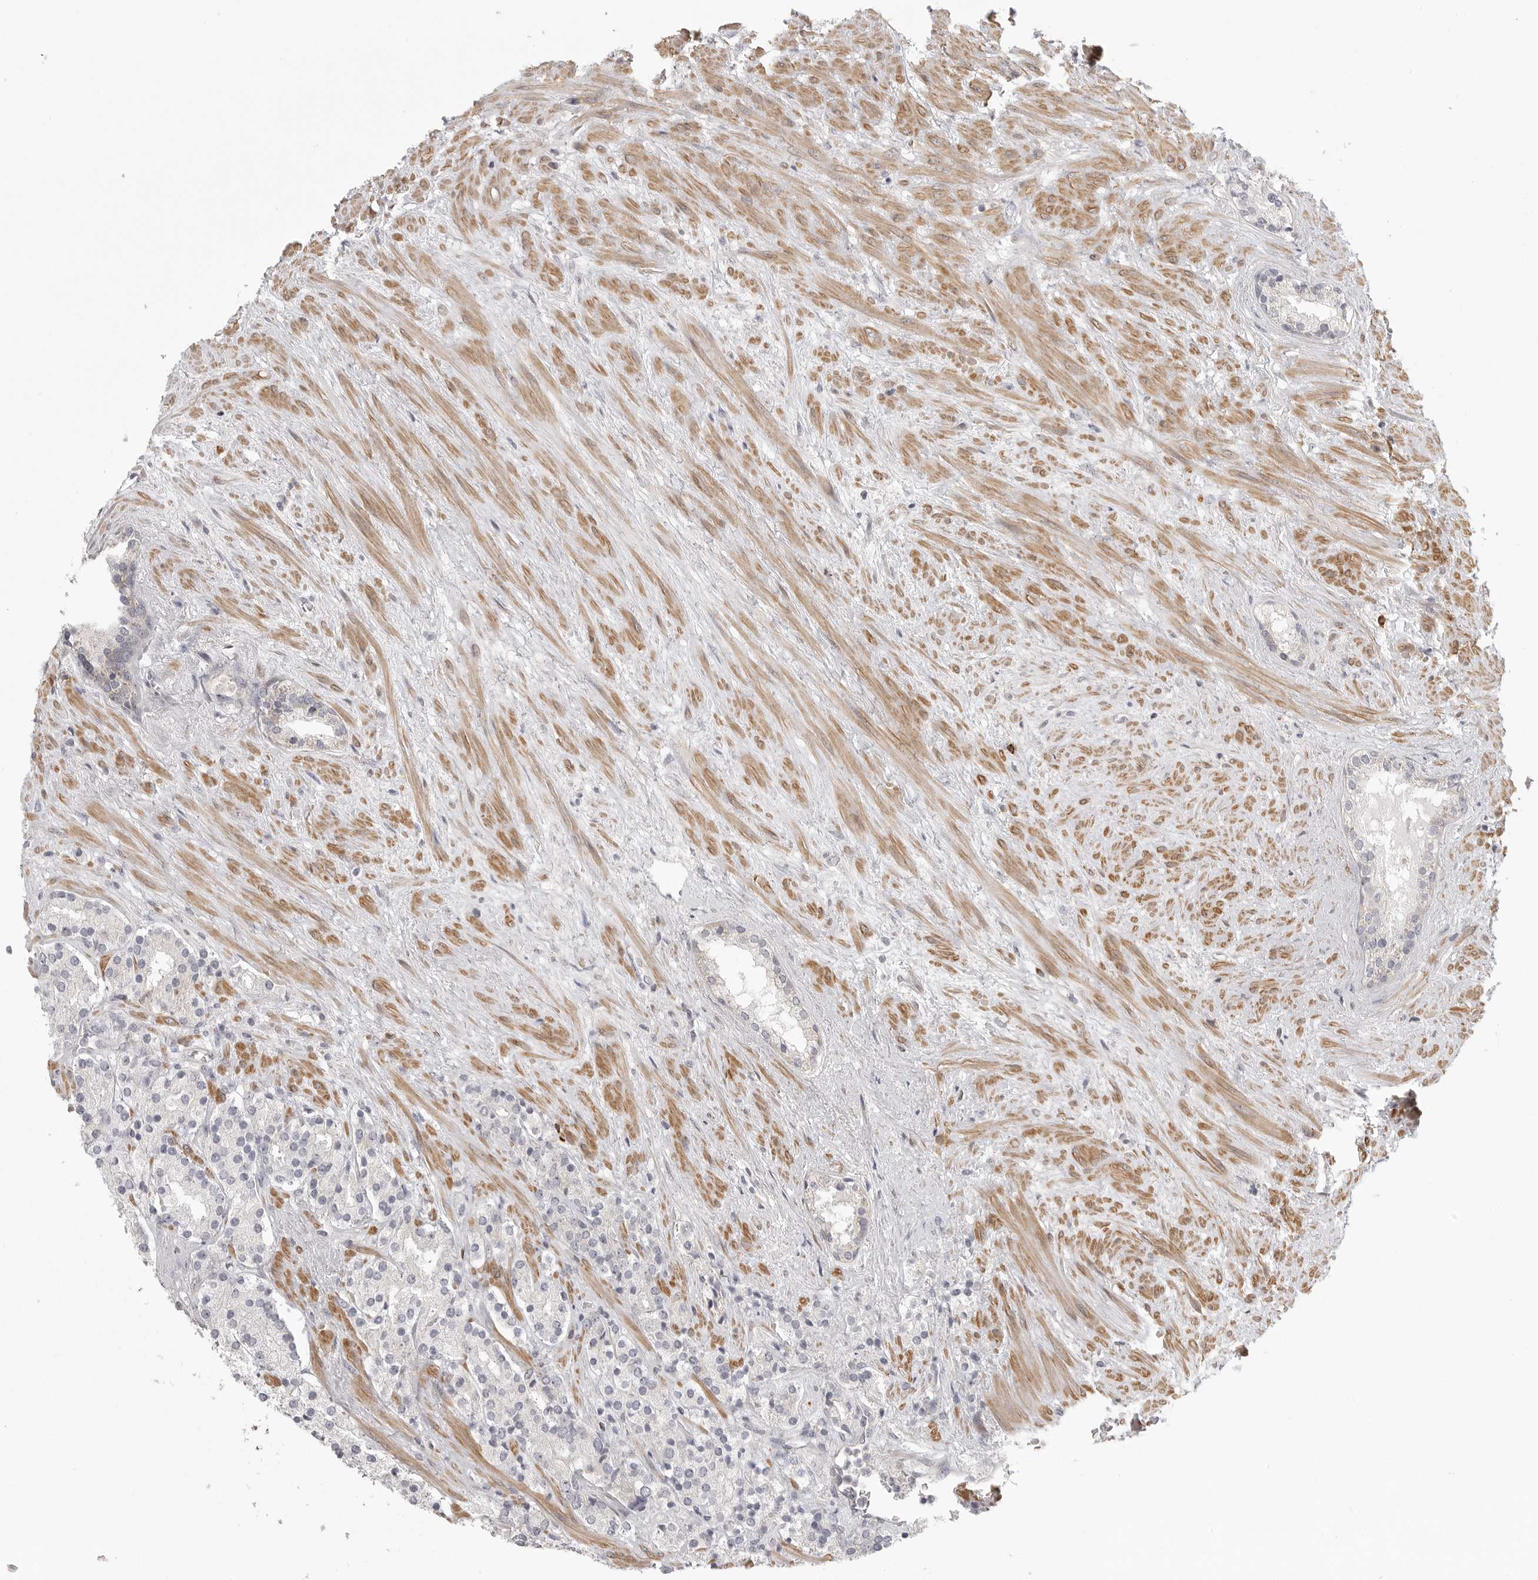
{"staining": {"intensity": "negative", "quantity": "none", "location": "none"}, "tissue": "prostate cancer", "cell_type": "Tumor cells", "image_type": "cancer", "snomed": [{"axis": "morphology", "description": "Adenocarcinoma, High grade"}, {"axis": "topography", "description": "Prostate"}], "caption": "High magnification brightfield microscopy of high-grade adenocarcinoma (prostate) stained with DAB (brown) and counterstained with hematoxylin (blue): tumor cells show no significant positivity. The staining is performed using DAB (3,3'-diaminobenzidine) brown chromogen with nuclei counter-stained in using hematoxylin.", "gene": "CCPG1", "patient": {"sex": "male", "age": 71}}